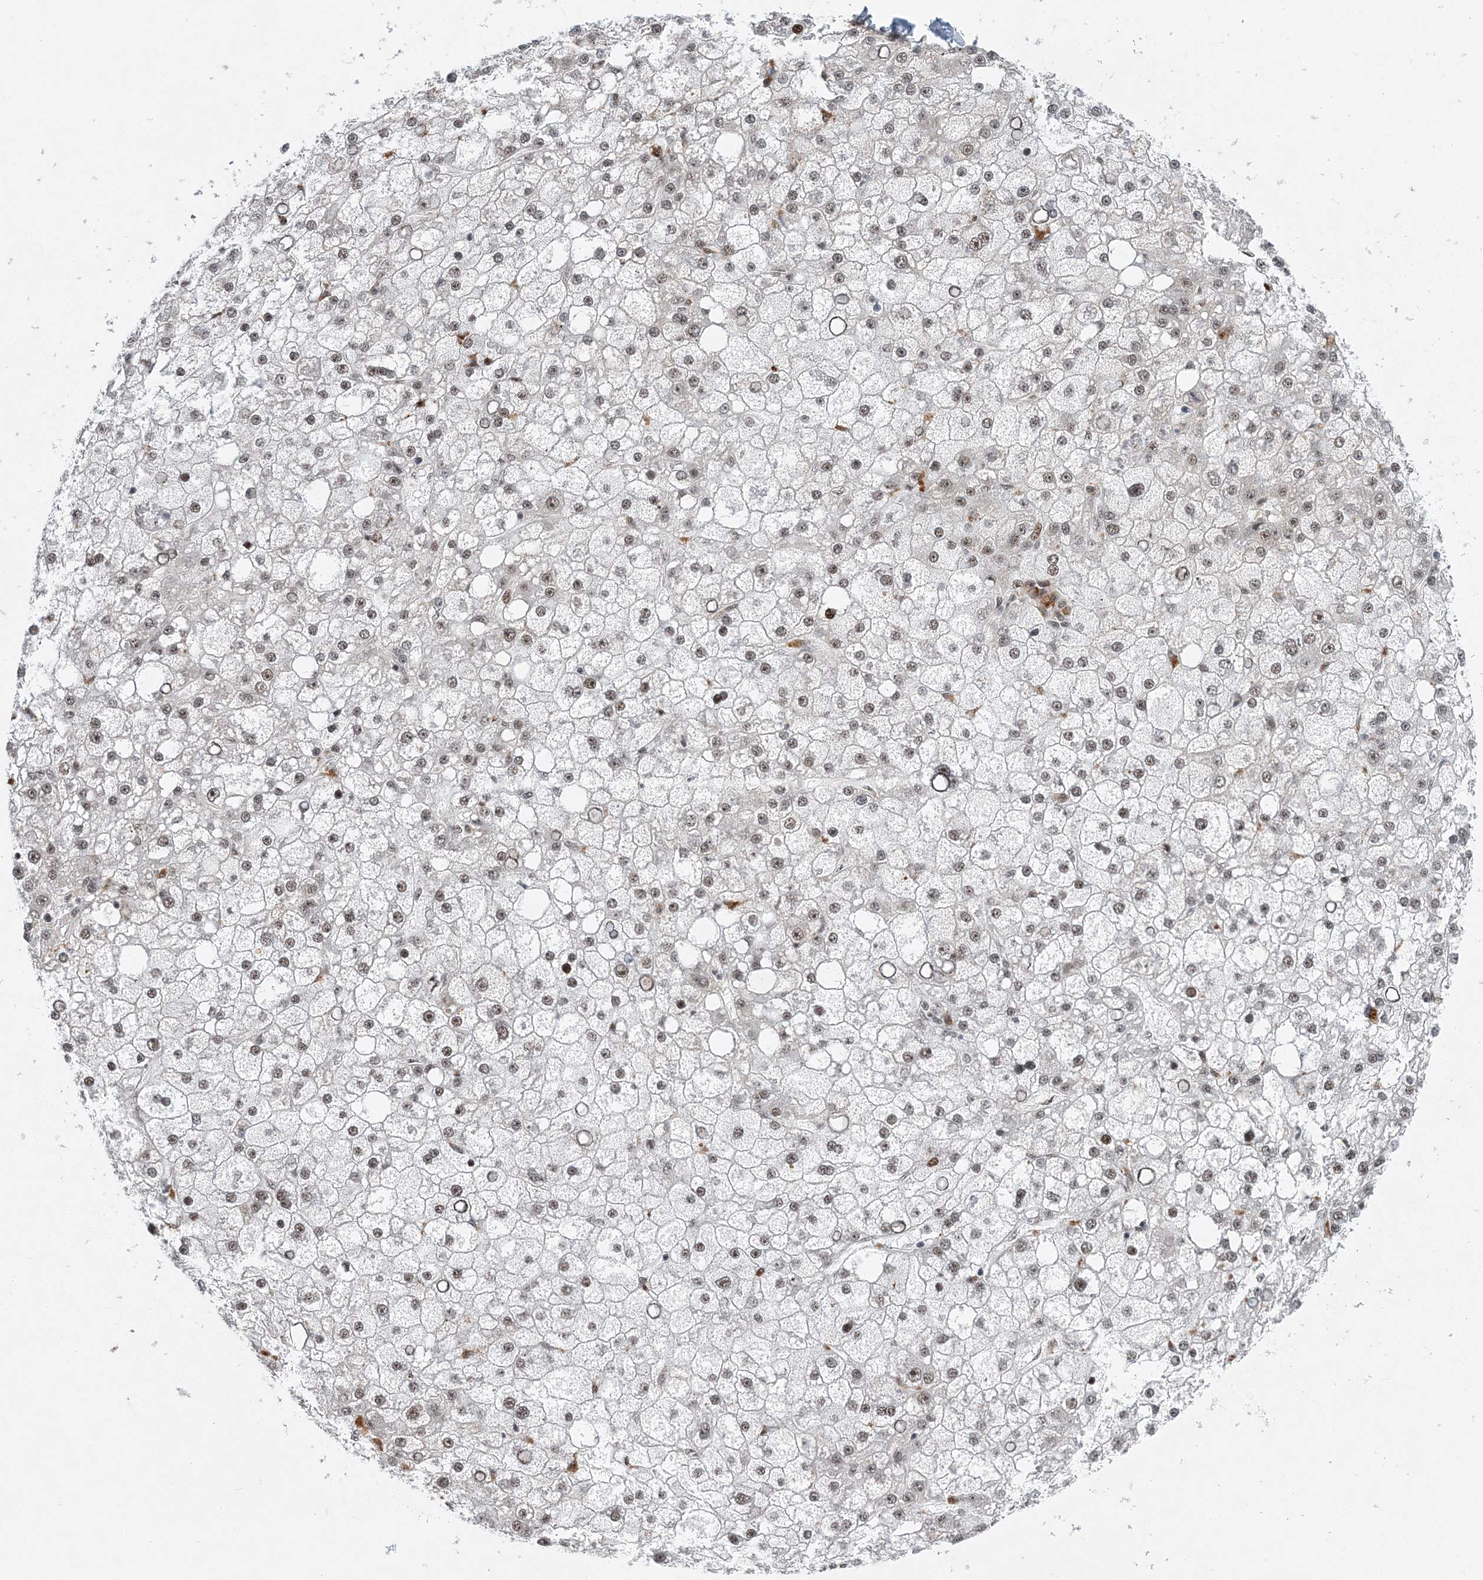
{"staining": {"intensity": "weak", "quantity": ">75%", "location": "nuclear"}, "tissue": "liver cancer", "cell_type": "Tumor cells", "image_type": "cancer", "snomed": [{"axis": "morphology", "description": "Carcinoma, Hepatocellular, NOS"}, {"axis": "topography", "description": "Liver"}], "caption": "Protein staining of liver cancer (hepatocellular carcinoma) tissue displays weak nuclear expression in about >75% of tumor cells. The staining was performed using DAB (3,3'-diaminobenzidine) to visualize the protein expression in brown, while the nuclei were stained in blue with hematoxylin (Magnification: 20x).", "gene": "CWC22", "patient": {"sex": "male", "age": 67}}